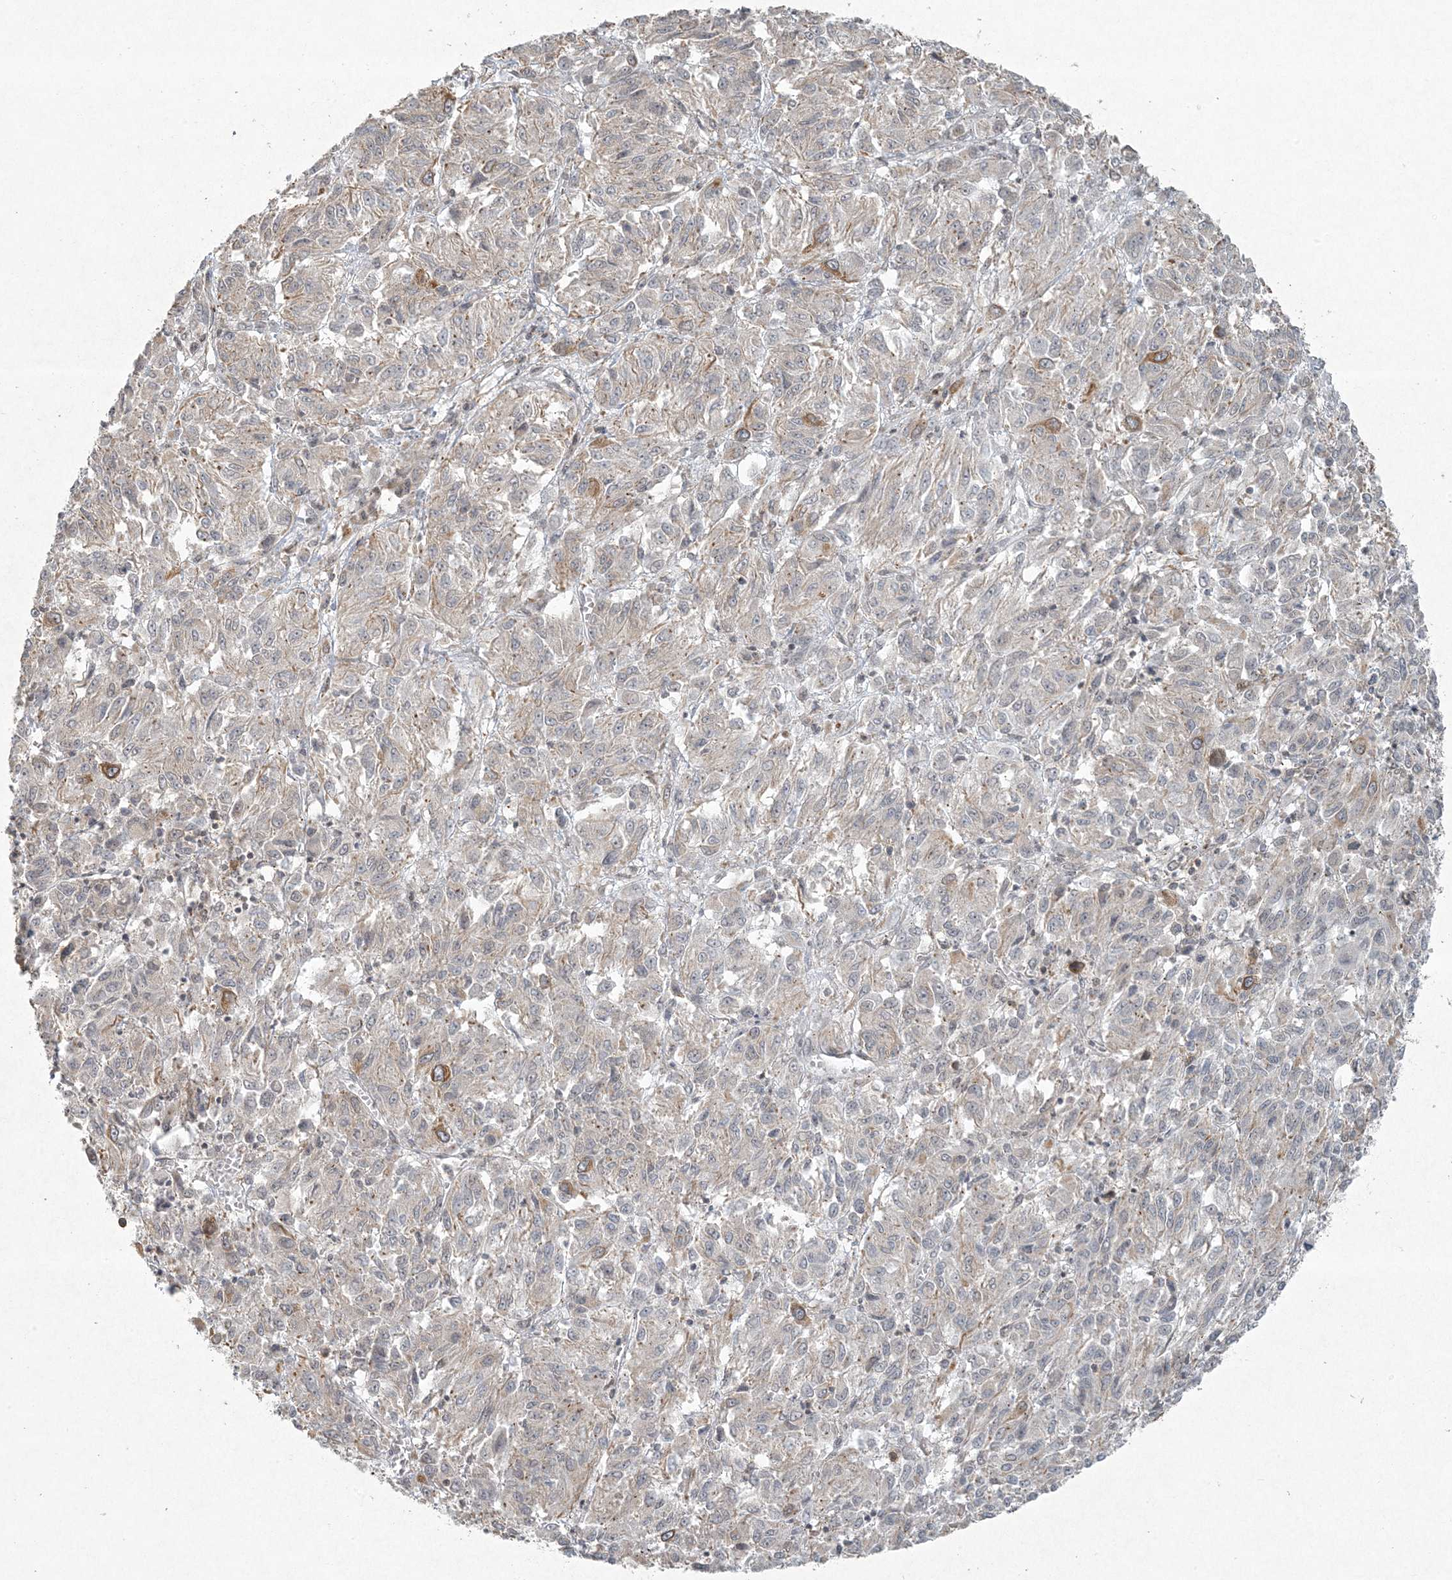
{"staining": {"intensity": "moderate", "quantity": "<25%", "location": "cytoplasmic/membranous"}, "tissue": "melanoma", "cell_type": "Tumor cells", "image_type": "cancer", "snomed": [{"axis": "morphology", "description": "Malignant melanoma, Metastatic site"}, {"axis": "topography", "description": "Lung"}], "caption": "A low amount of moderate cytoplasmic/membranous expression is appreciated in about <25% of tumor cells in melanoma tissue. (IHC, brightfield microscopy, high magnification).", "gene": "ZNF263", "patient": {"sex": "male", "age": 64}}